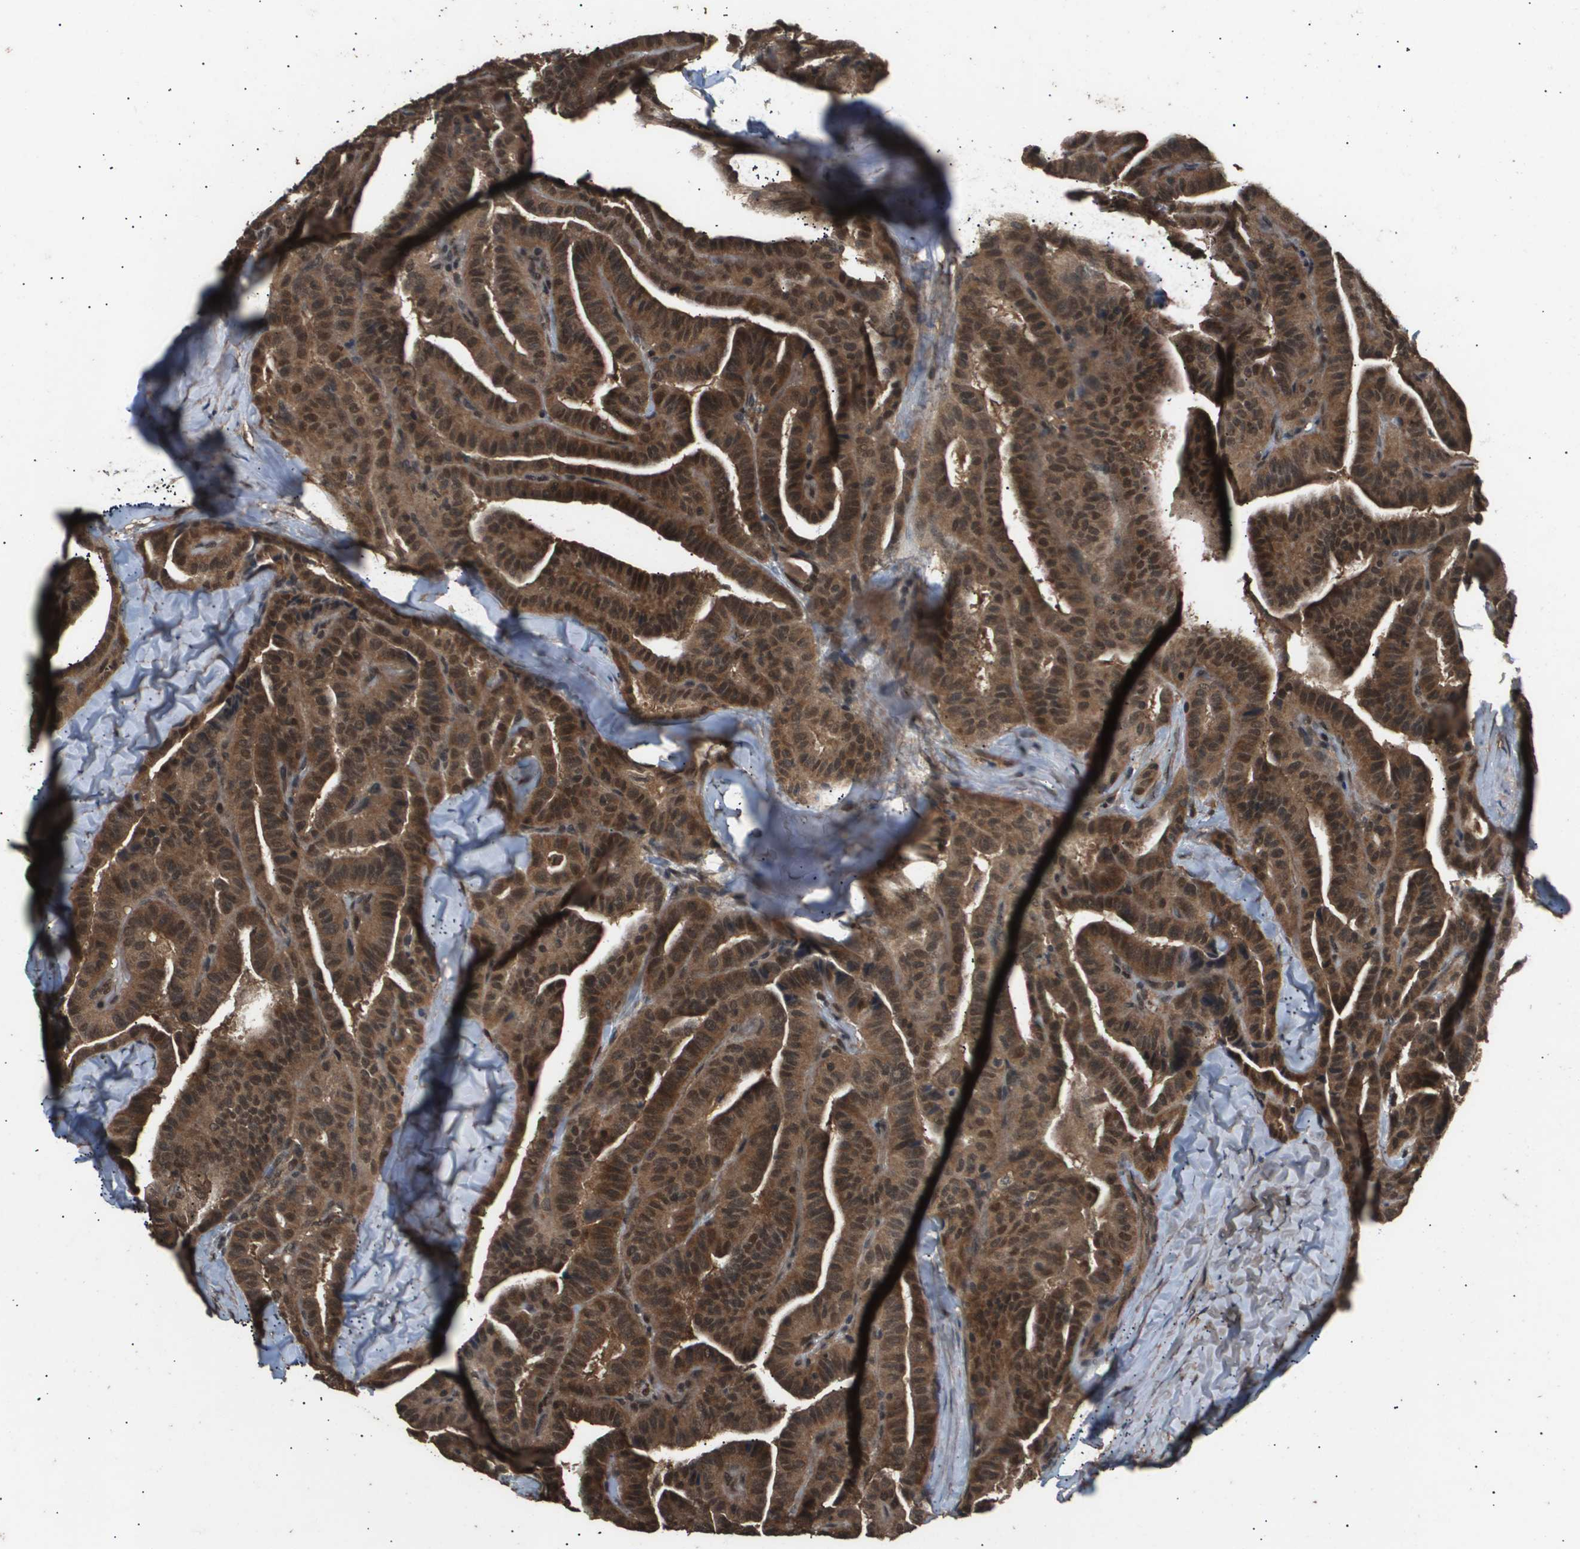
{"staining": {"intensity": "strong", "quantity": ">75%", "location": "cytoplasmic/membranous,nuclear"}, "tissue": "thyroid cancer", "cell_type": "Tumor cells", "image_type": "cancer", "snomed": [{"axis": "morphology", "description": "Papillary adenocarcinoma, NOS"}, {"axis": "topography", "description": "Thyroid gland"}], "caption": "Papillary adenocarcinoma (thyroid) stained for a protein (brown) reveals strong cytoplasmic/membranous and nuclear positive staining in approximately >75% of tumor cells.", "gene": "ING1", "patient": {"sex": "male", "age": 77}}